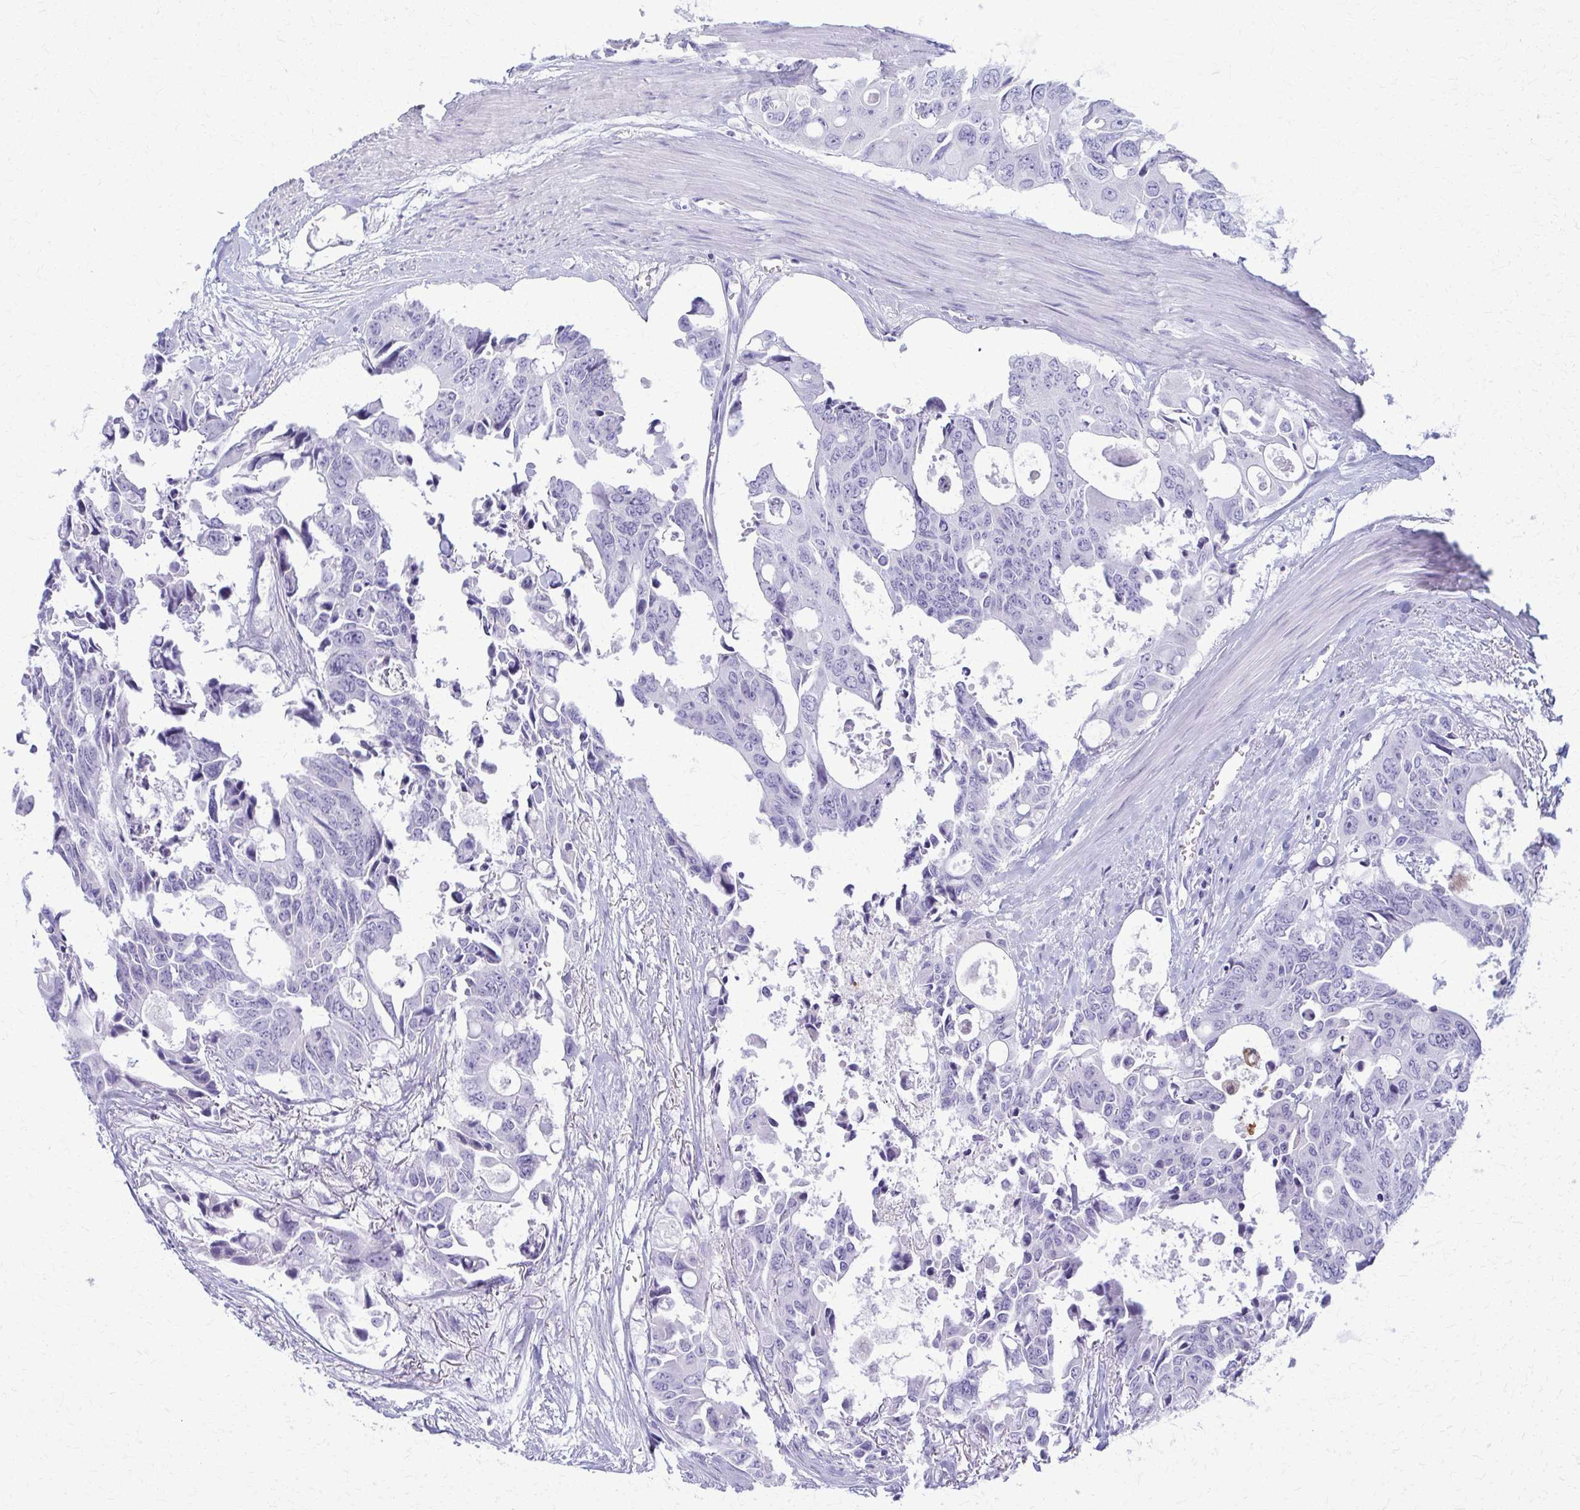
{"staining": {"intensity": "negative", "quantity": "none", "location": "none"}, "tissue": "colorectal cancer", "cell_type": "Tumor cells", "image_type": "cancer", "snomed": [{"axis": "morphology", "description": "Adenocarcinoma, NOS"}, {"axis": "topography", "description": "Rectum"}], "caption": "Immunohistochemistry histopathology image of colorectal adenocarcinoma stained for a protein (brown), which shows no staining in tumor cells.", "gene": "ACSM2B", "patient": {"sex": "male", "age": 76}}